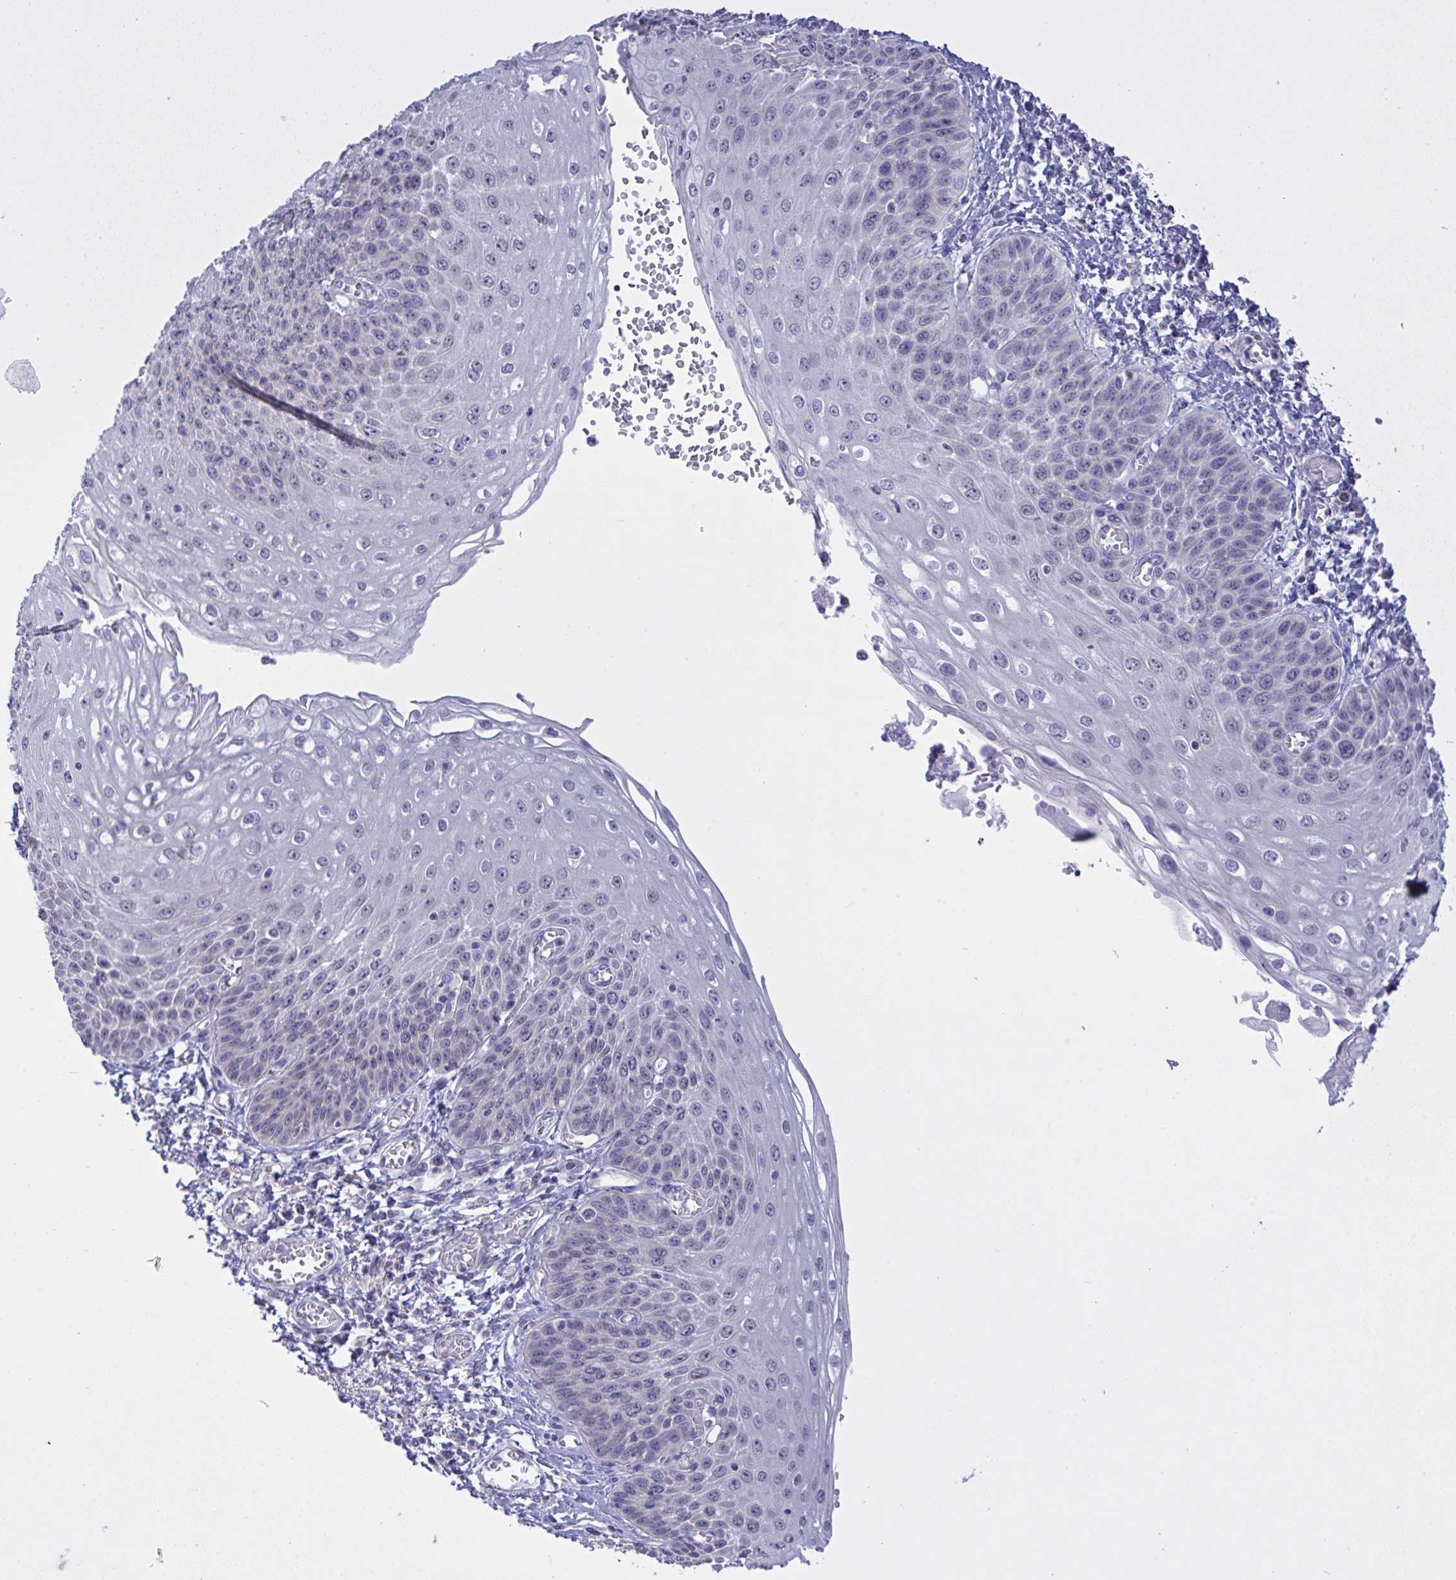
{"staining": {"intensity": "negative", "quantity": "none", "location": "none"}, "tissue": "esophagus", "cell_type": "Squamous epithelial cells", "image_type": "normal", "snomed": [{"axis": "morphology", "description": "Normal tissue, NOS"}, {"axis": "morphology", "description": "Adenocarcinoma, NOS"}, {"axis": "topography", "description": "Esophagus"}], "caption": "Squamous epithelial cells are negative for protein expression in normal human esophagus. Nuclei are stained in blue.", "gene": "TMEM41A", "patient": {"sex": "male", "age": 81}}